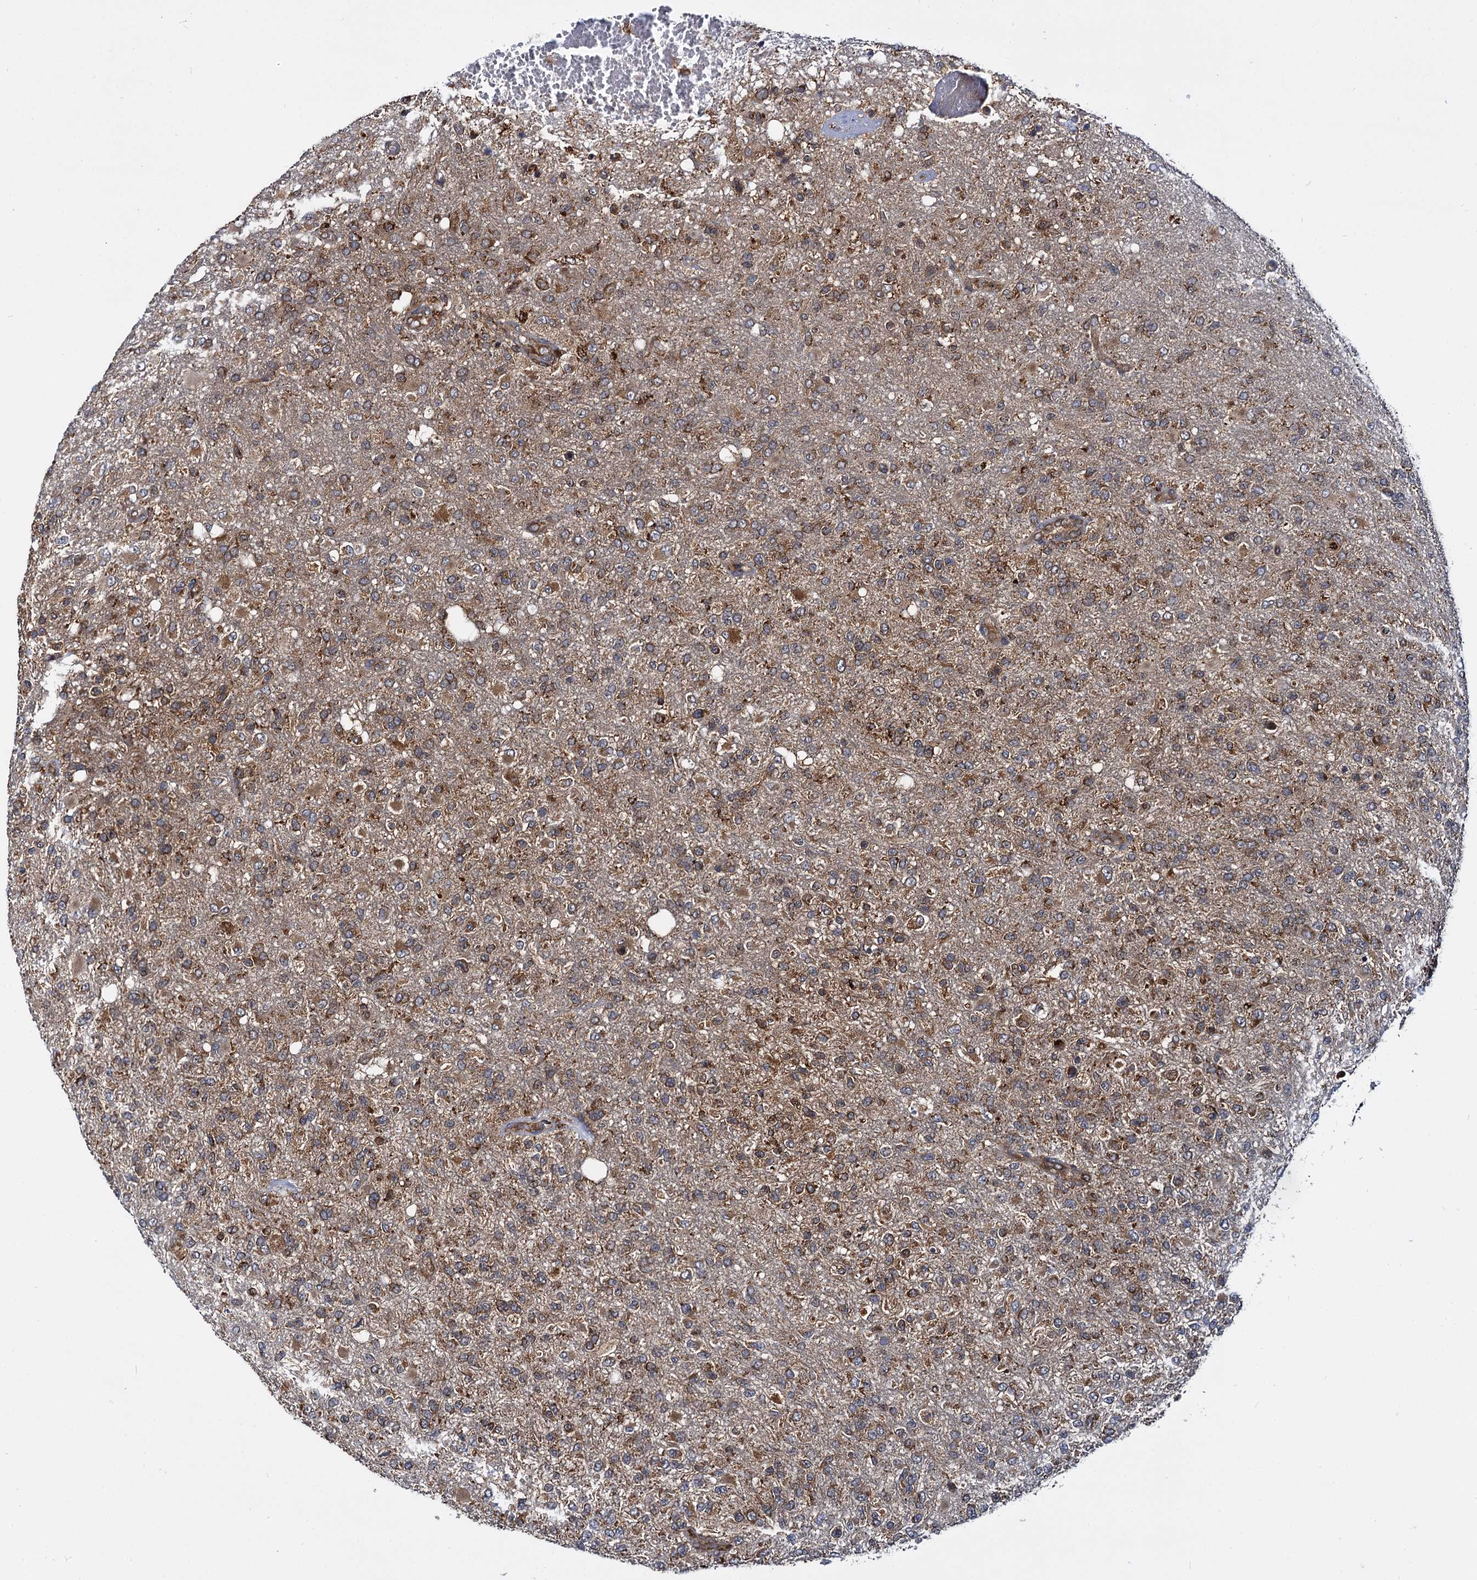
{"staining": {"intensity": "moderate", "quantity": ">75%", "location": "cytoplasmic/membranous"}, "tissue": "glioma", "cell_type": "Tumor cells", "image_type": "cancer", "snomed": [{"axis": "morphology", "description": "Glioma, malignant, High grade"}, {"axis": "topography", "description": "Brain"}], "caption": "Glioma tissue reveals moderate cytoplasmic/membranous positivity in approximately >75% of tumor cells", "gene": "UFM1", "patient": {"sex": "female", "age": 74}}